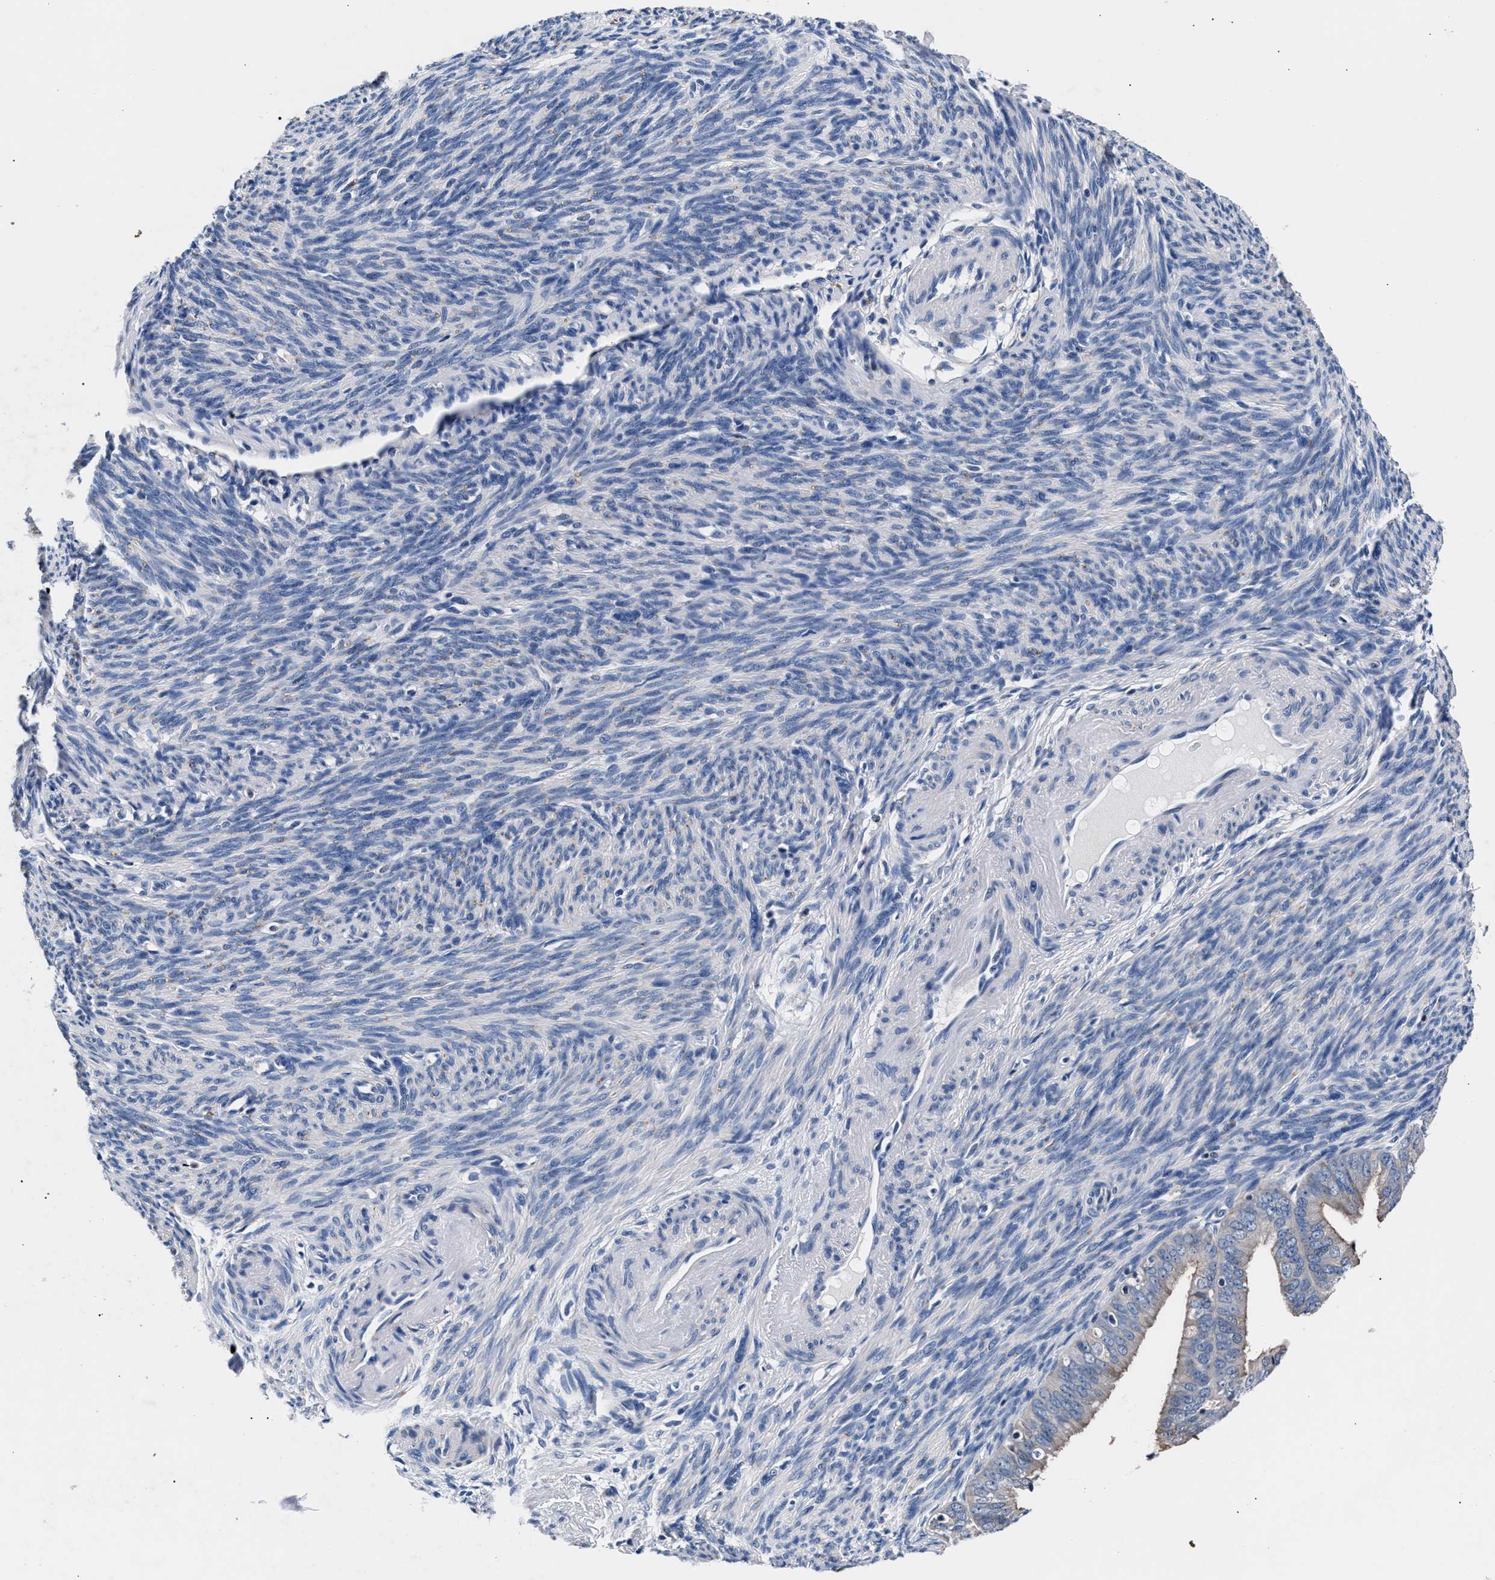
{"staining": {"intensity": "moderate", "quantity": ">75%", "location": "cytoplasmic/membranous"}, "tissue": "endometrial cancer", "cell_type": "Tumor cells", "image_type": "cancer", "snomed": [{"axis": "morphology", "description": "Adenocarcinoma, NOS"}, {"axis": "topography", "description": "Endometrium"}], "caption": "Tumor cells show medium levels of moderate cytoplasmic/membranous positivity in about >75% of cells in endometrial cancer (adenocarcinoma). (DAB = brown stain, brightfield microscopy at high magnification).", "gene": "PHF24", "patient": {"sex": "female", "age": 63}}